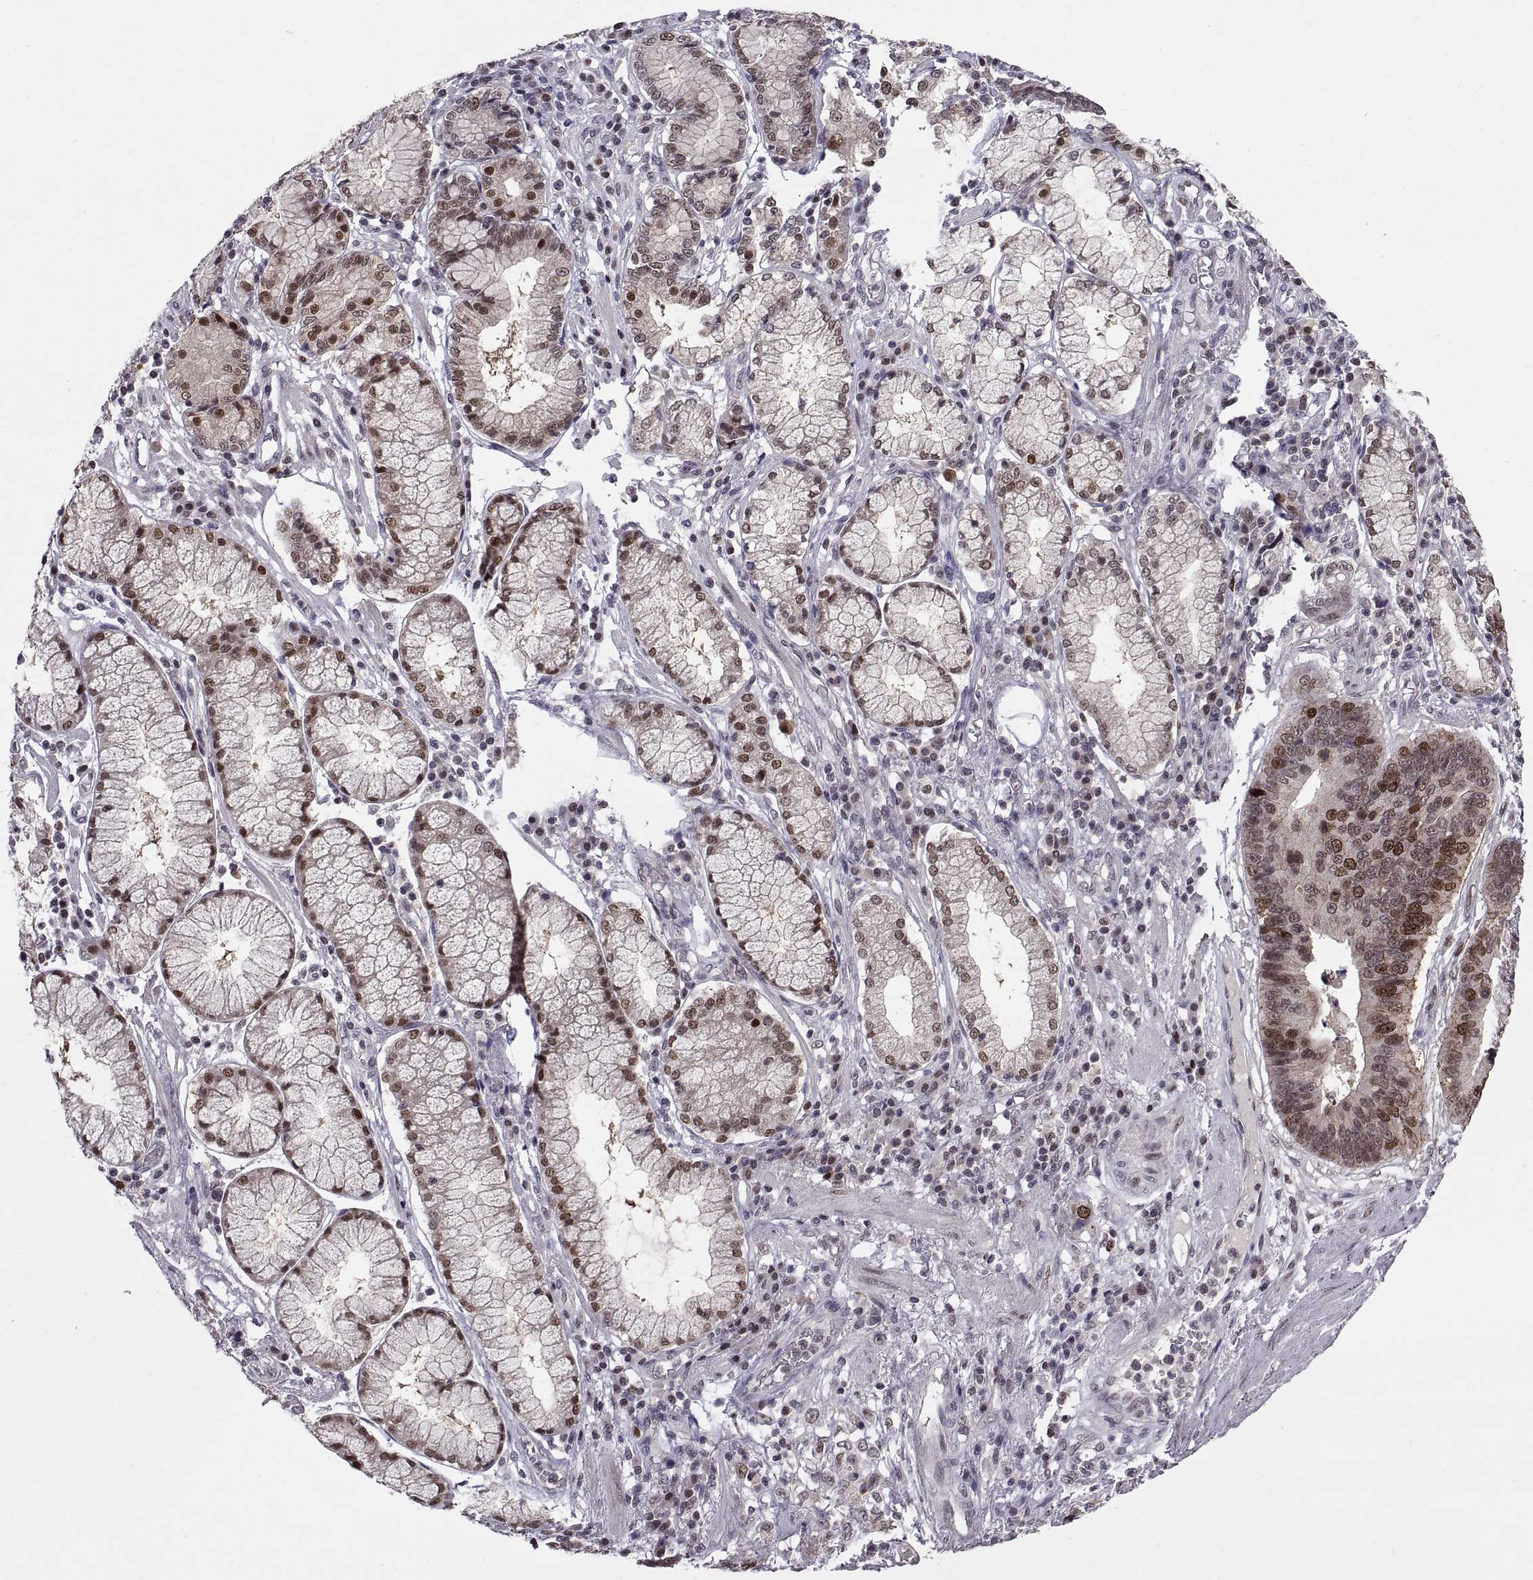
{"staining": {"intensity": "moderate", "quantity": "25%-75%", "location": "nuclear"}, "tissue": "stomach cancer", "cell_type": "Tumor cells", "image_type": "cancer", "snomed": [{"axis": "morphology", "description": "Adenocarcinoma, NOS"}, {"axis": "topography", "description": "Stomach"}], "caption": "IHC staining of stomach cancer, which exhibits medium levels of moderate nuclear staining in approximately 25%-75% of tumor cells indicating moderate nuclear protein expression. The staining was performed using DAB (3,3'-diaminobenzidine) (brown) for protein detection and nuclei were counterstained in hematoxylin (blue).", "gene": "CHFR", "patient": {"sex": "male", "age": 84}}